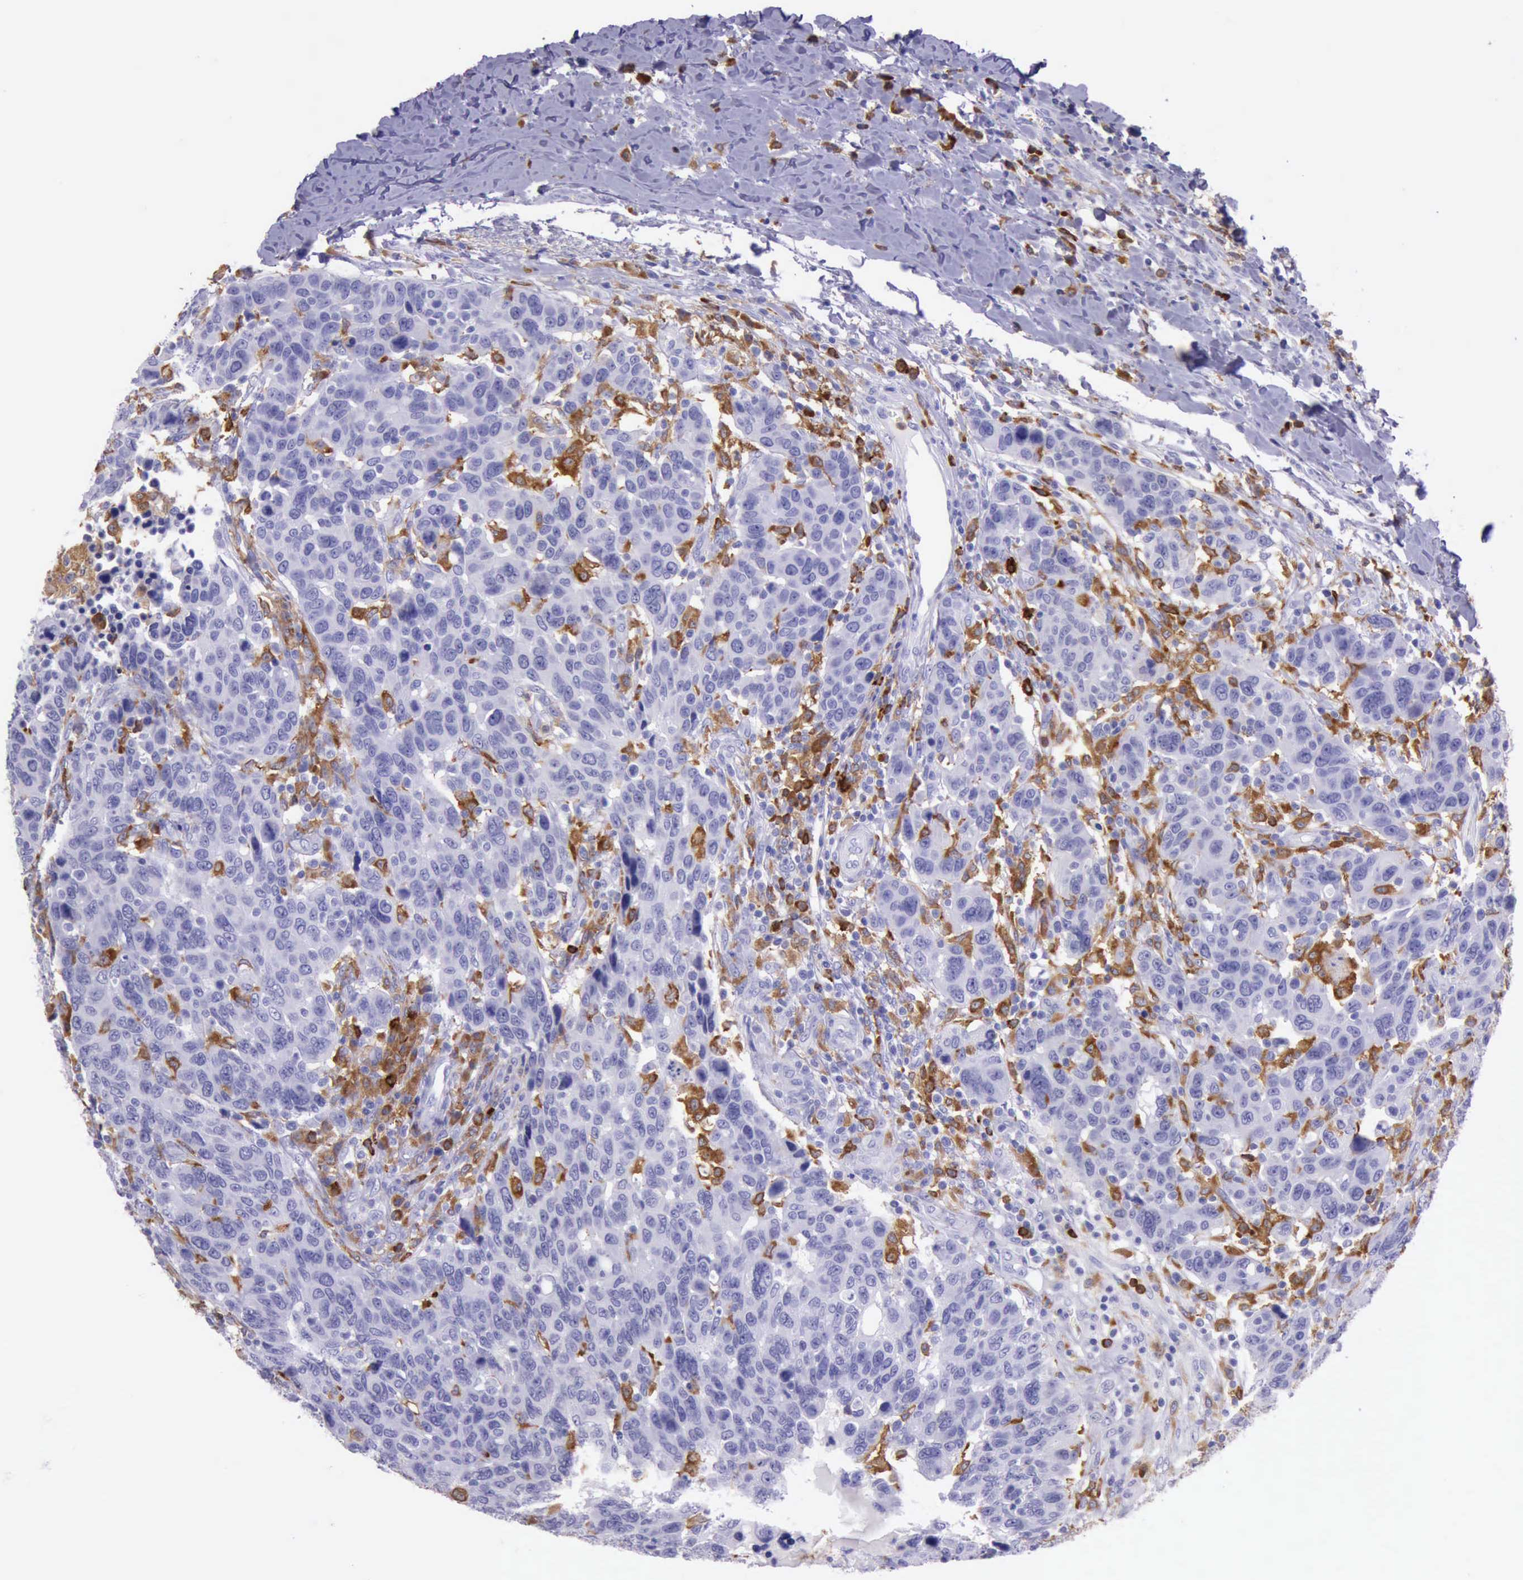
{"staining": {"intensity": "negative", "quantity": "none", "location": "none"}, "tissue": "breast cancer", "cell_type": "Tumor cells", "image_type": "cancer", "snomed": [{"axis": "morphology", "description": "Duct carcinoma"}, {"axis": "topography", "description": "Breast"}], "caption": "Human breast cancer (infiltrating ductal carcinoma) stained for a protein using IHC reveals no expression in tumor cells.", "gene": "BTK", "patient": {"sex": "female", "age": 37}}